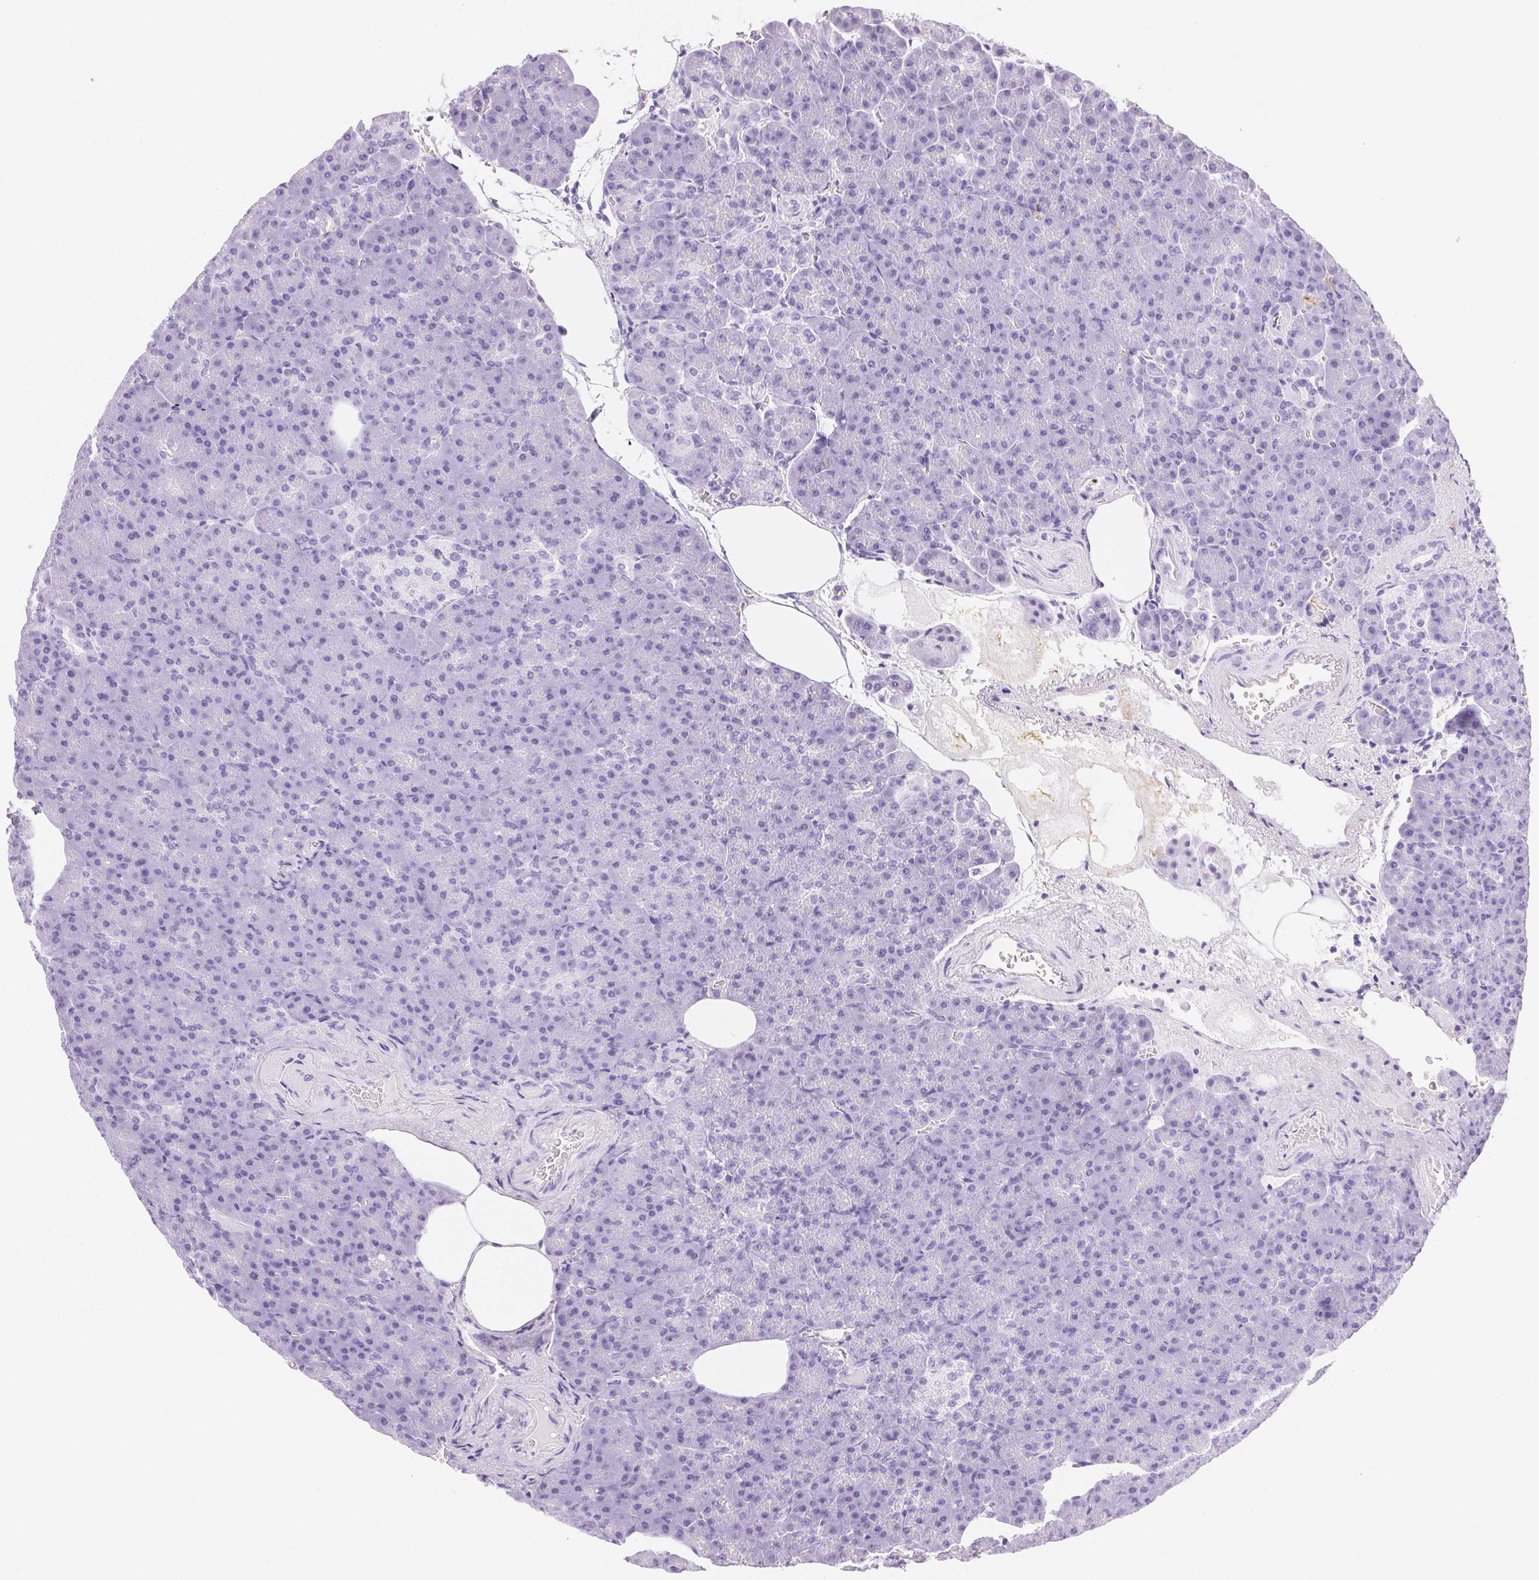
{"staining": {"intensity": "negative", "quantity": "none", "location": "none"}, "tissue": "pancreas", "cell_type": "Exocrine glandular cells", "image_type": "normal", "snomed": [{"axis": "morphology", "description": "Normal tissue, NOS"}, {"axis": "topography", "description": "Pancreas"}], "caption": "DAB (3,3'-diaminobenzidine) immunohistochemical staining of normal pancreas shows no significant positivity in exocrine glandular cells.", "gene": "FGA", "patient": {"sex": "female", "age": 74}}